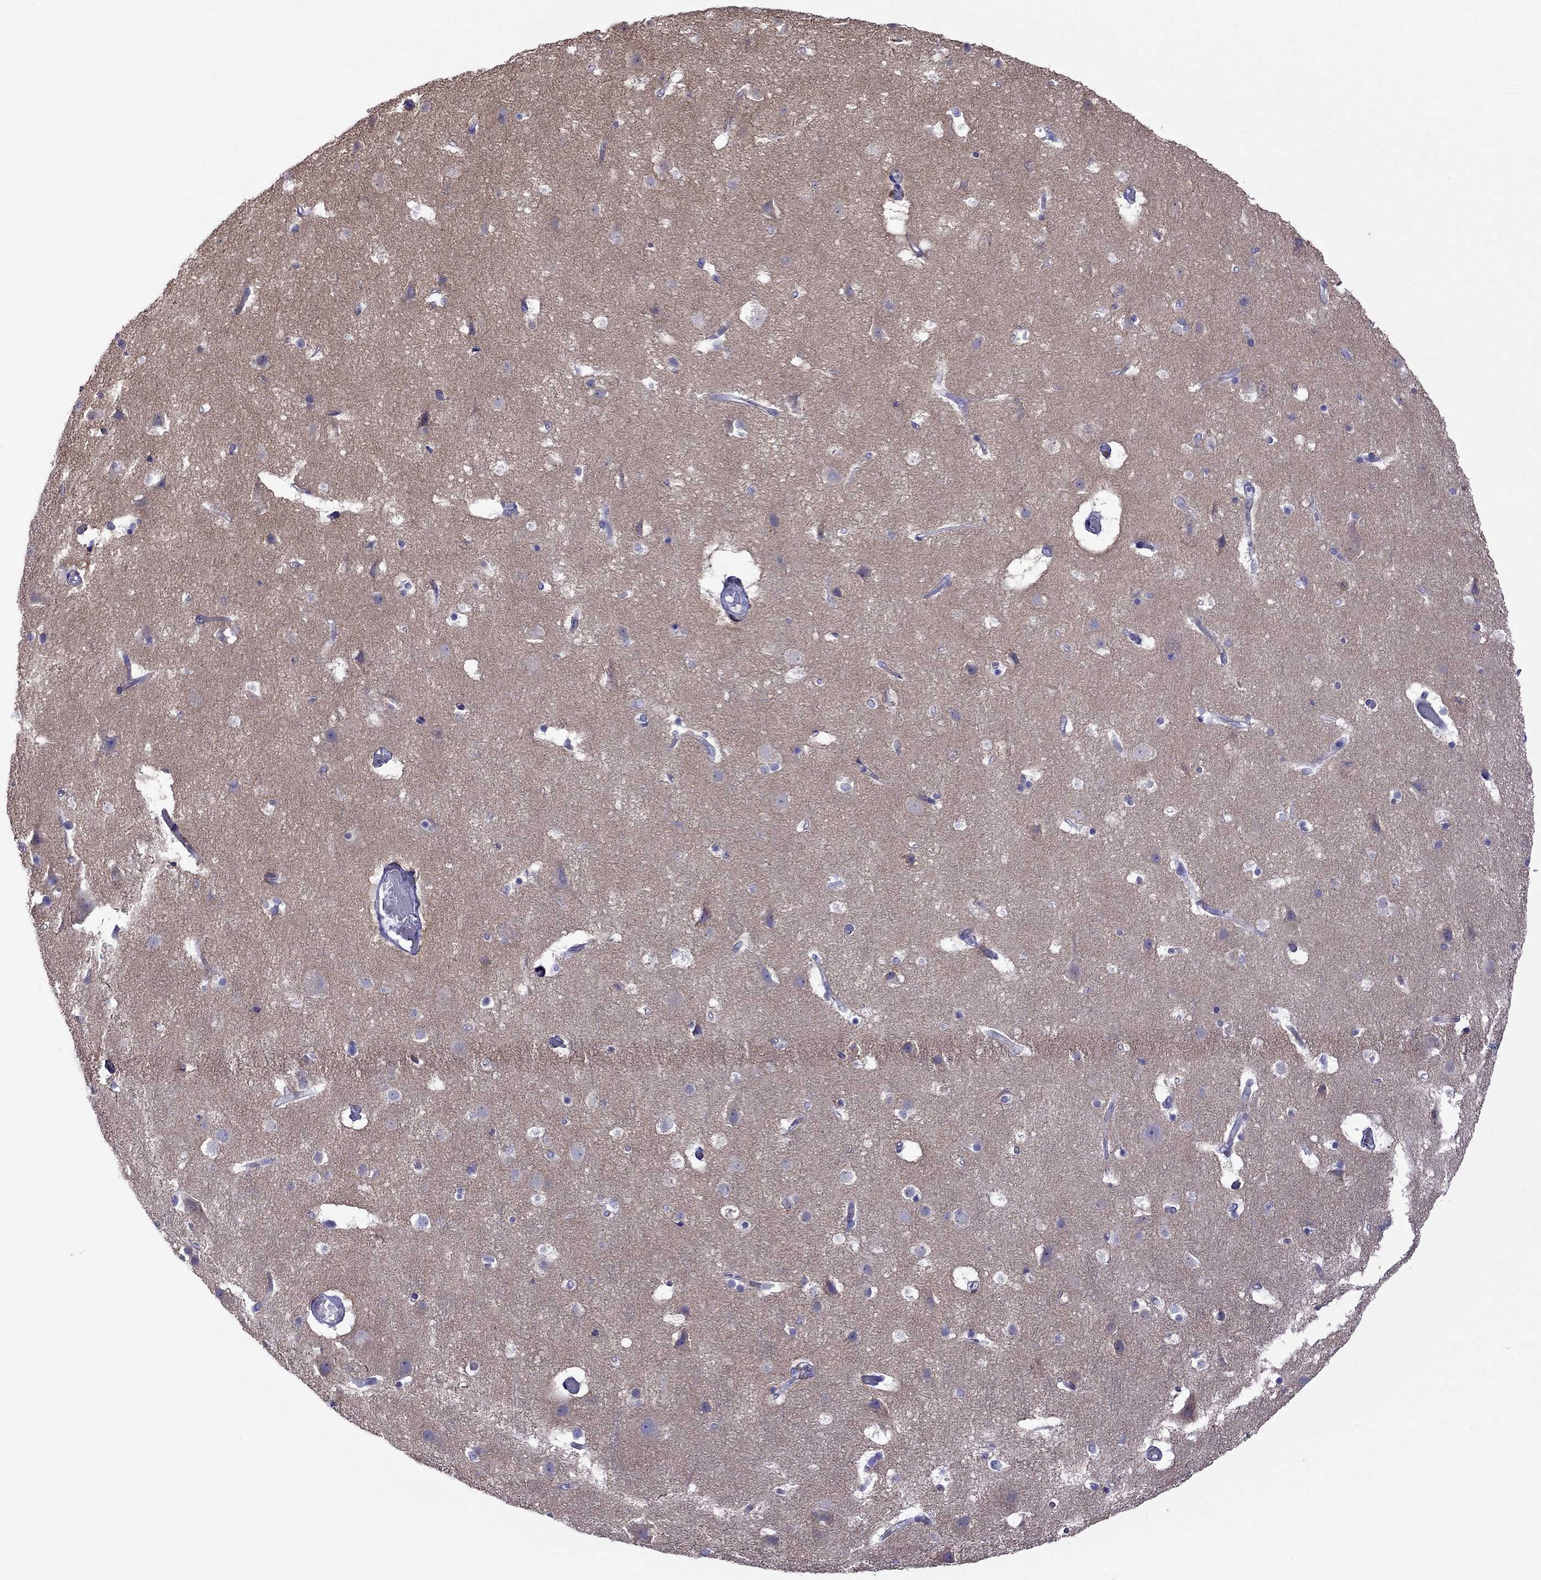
{"staining": {"intensity": "negative", "quantity": "none", "location": "none"}, "tissue": "cerebral cortex", "cell_type": "Endothelial cells", "image_type": "normal", "snomed": [{"axis": "morphology", "description": "Normal tissue, NOS"}, {"axis": "topography", "description": "Cerebral cortex"}], "caption": "IHC image of unremarkable cerebral cortex: cerebral cortex stained with DAB reveals no significant protein staining in endothelial cells. (Stains: DAB immunohistochemistry (IHC) with hematoxylin counter stain, Microscopy: brightfield microscopy at high magnification).", "gene": "PCDHA6", "patient": {"sex": "female", "age": 52}}